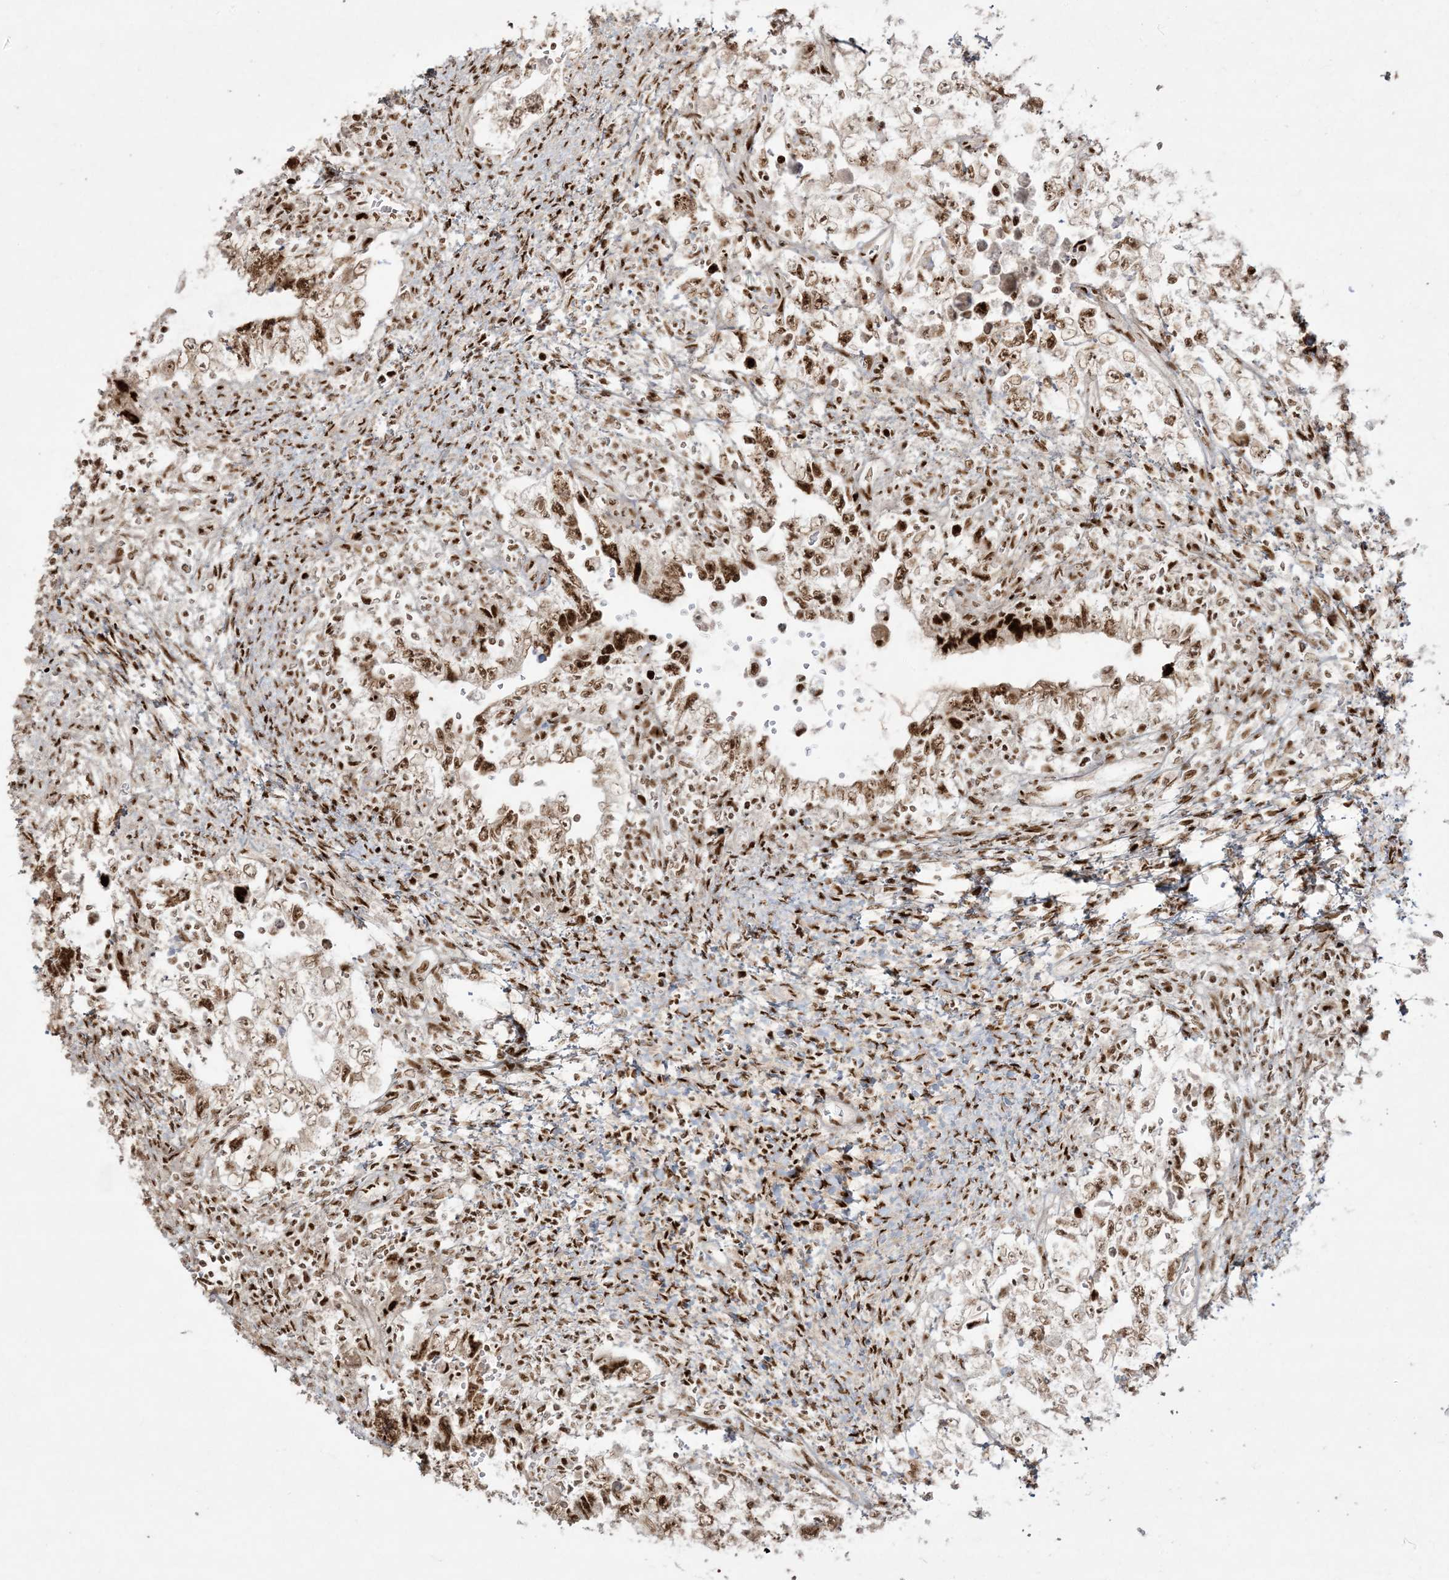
{"staining": {"intensity": "moderate", "quantity": ">75%", "location": "nuclear"}, "tissue": "testis cancer", "cell_type": "Tumor cells", "image_type": "cancer", "snomed": [{"axis": "morphology", "description": "Carcinoma, Embryonal, NOS"}, {"axis": "topography", "description": "Testis"}], "caption": "Testis cancer (embryonal carcinoma) stained with a brown dye demonstrates moderate nuclear positive positivity in approximately >75% of tumor cells.", "gene": "RBM10", "patient": {"sex": "male", "age": 26}}